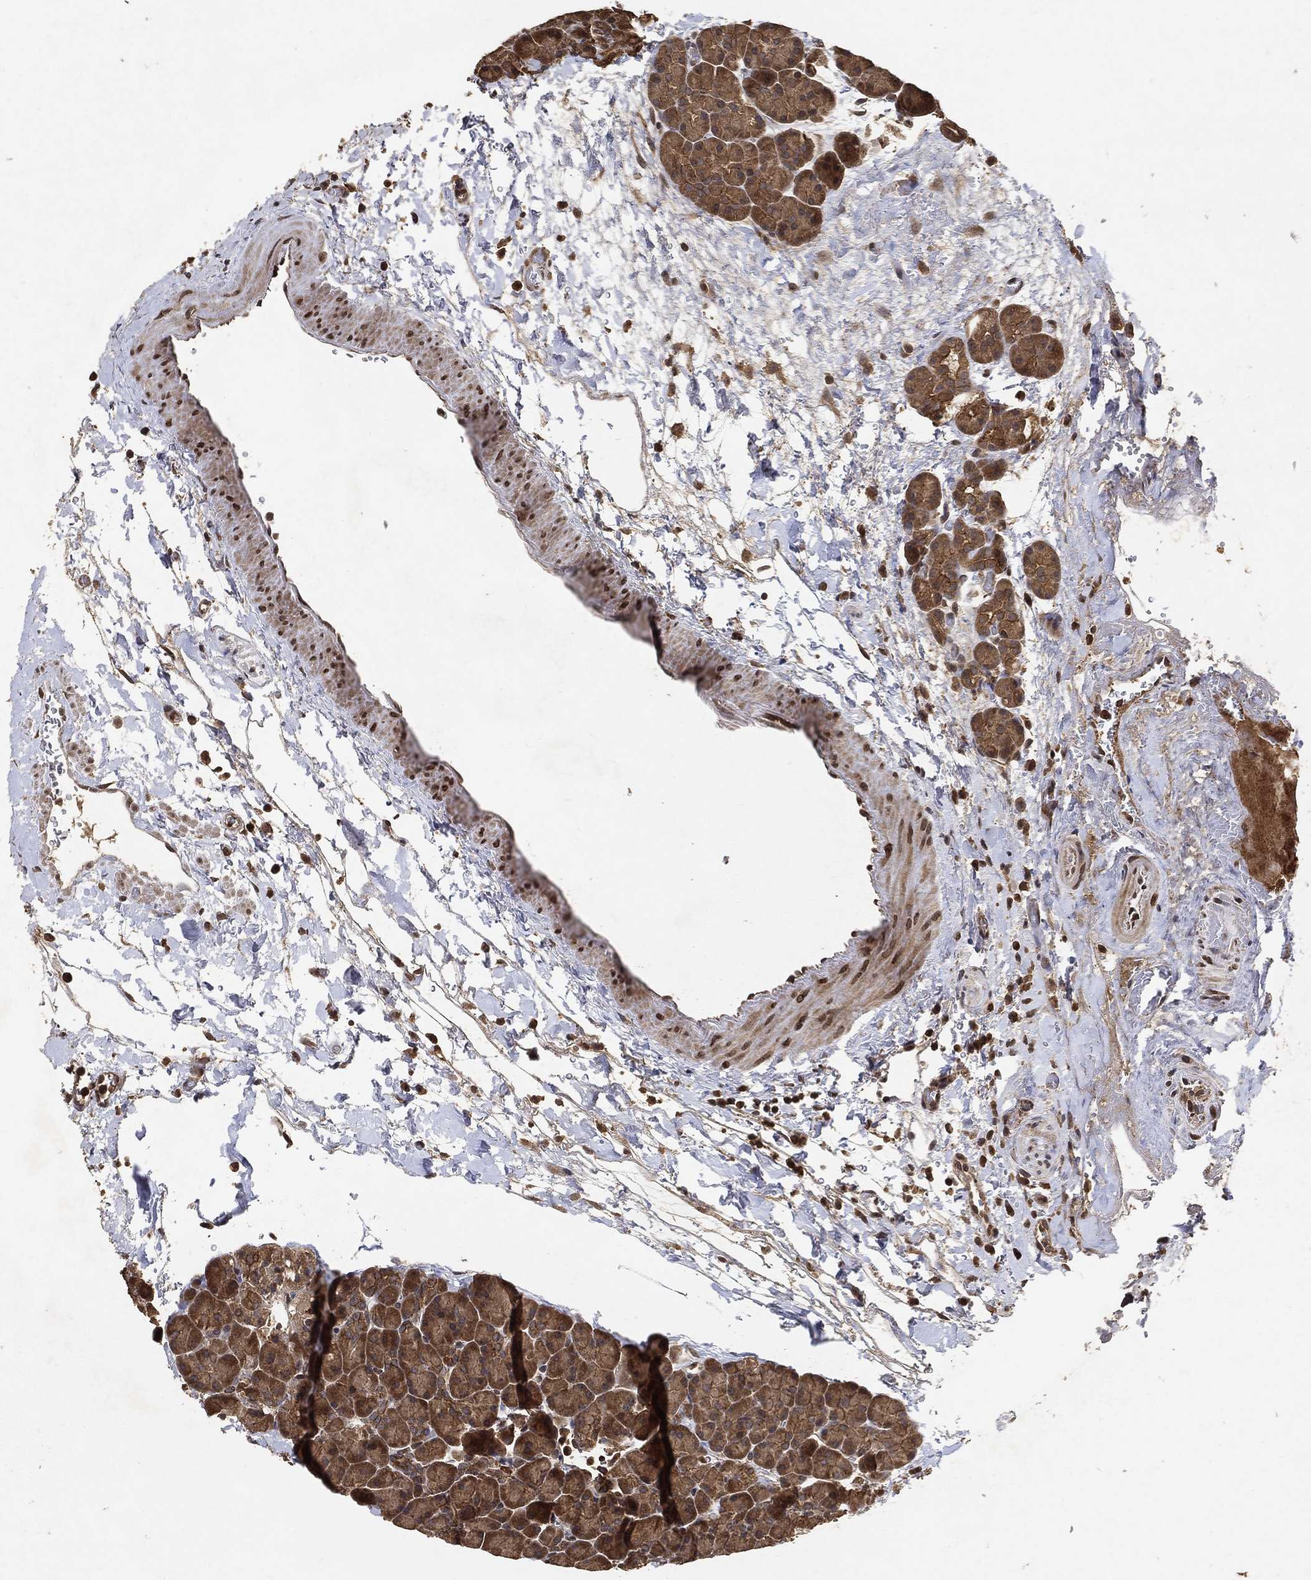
{"staining": {"intensity": "moderate", "quantity": ">75%", "location": "cytoplasmic/membranous"}, "tissue": "pancreas", "cell_type": "Exocrine glandular cells", "image_type": "normal", "snomed": [{"axis": "morphology", "description": "Normal tissue, NOS"}, {"axis": "topography", "description": "Pancreas"}], "caption": "The photomicrograph reveals immunohistochemical staining of benign pancreas. There is moderate cytoplasmic/membranous expression is present in approximately >75% of exocrine glandular cells.", "gene": "ZNF226", "patient": {"sex": "female", "age": 44}}